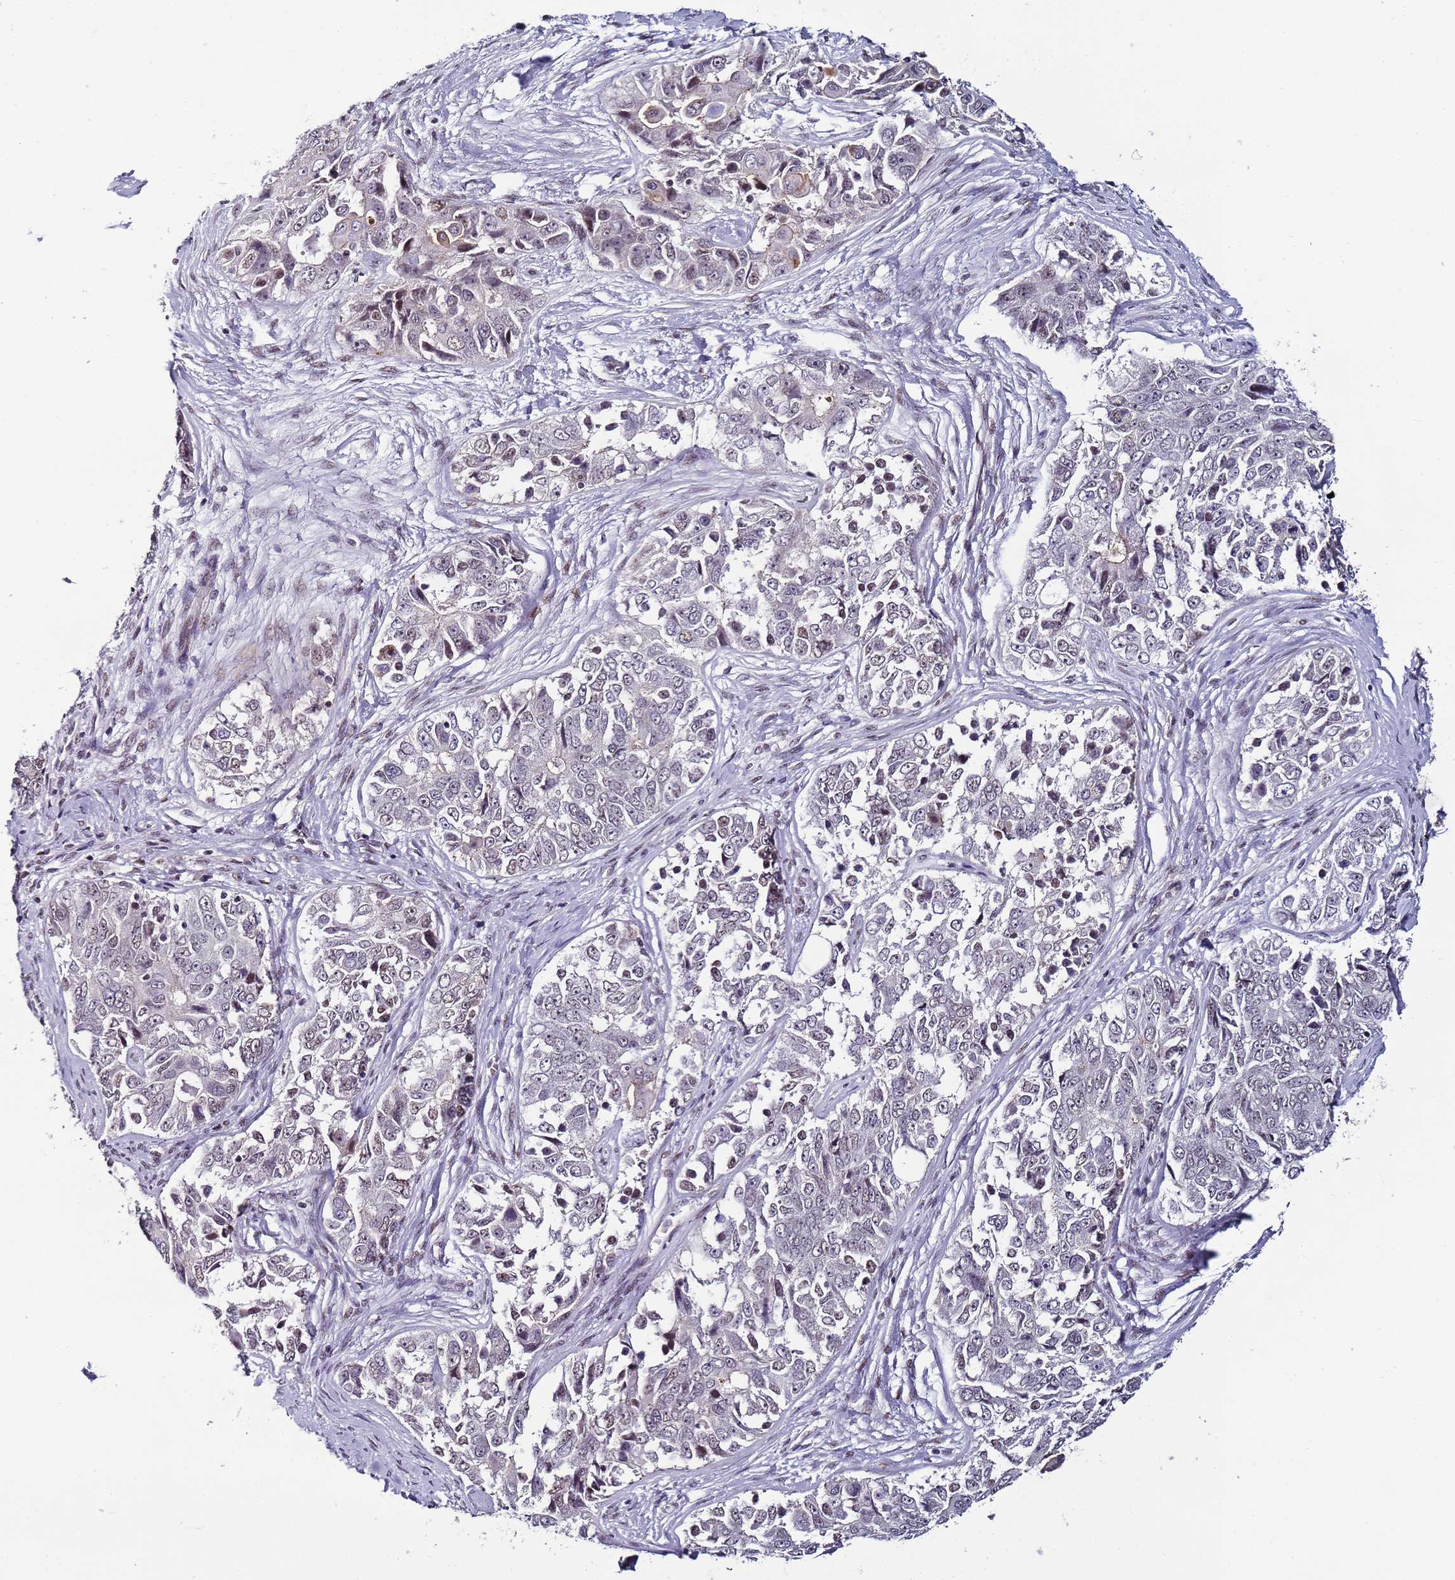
{"staining": {"intensity": "weak", "quantity": "<25%", "location": "nuclear"}, "tissue": "ovarian cancer", "cell_type": "Tumor cells", "image_type": "cancer", "snomed": [{"axis": "morphology", "description": "Carcinoma, endometroid"}, {"axis": "topography", "description": "Ovary"}], "caption": "The image displays no significant expression in tumor cells of endometroid carcinoma (ovarian).", "gene": "PSMA7", "patient": {"sex": "female", "age": 51}}